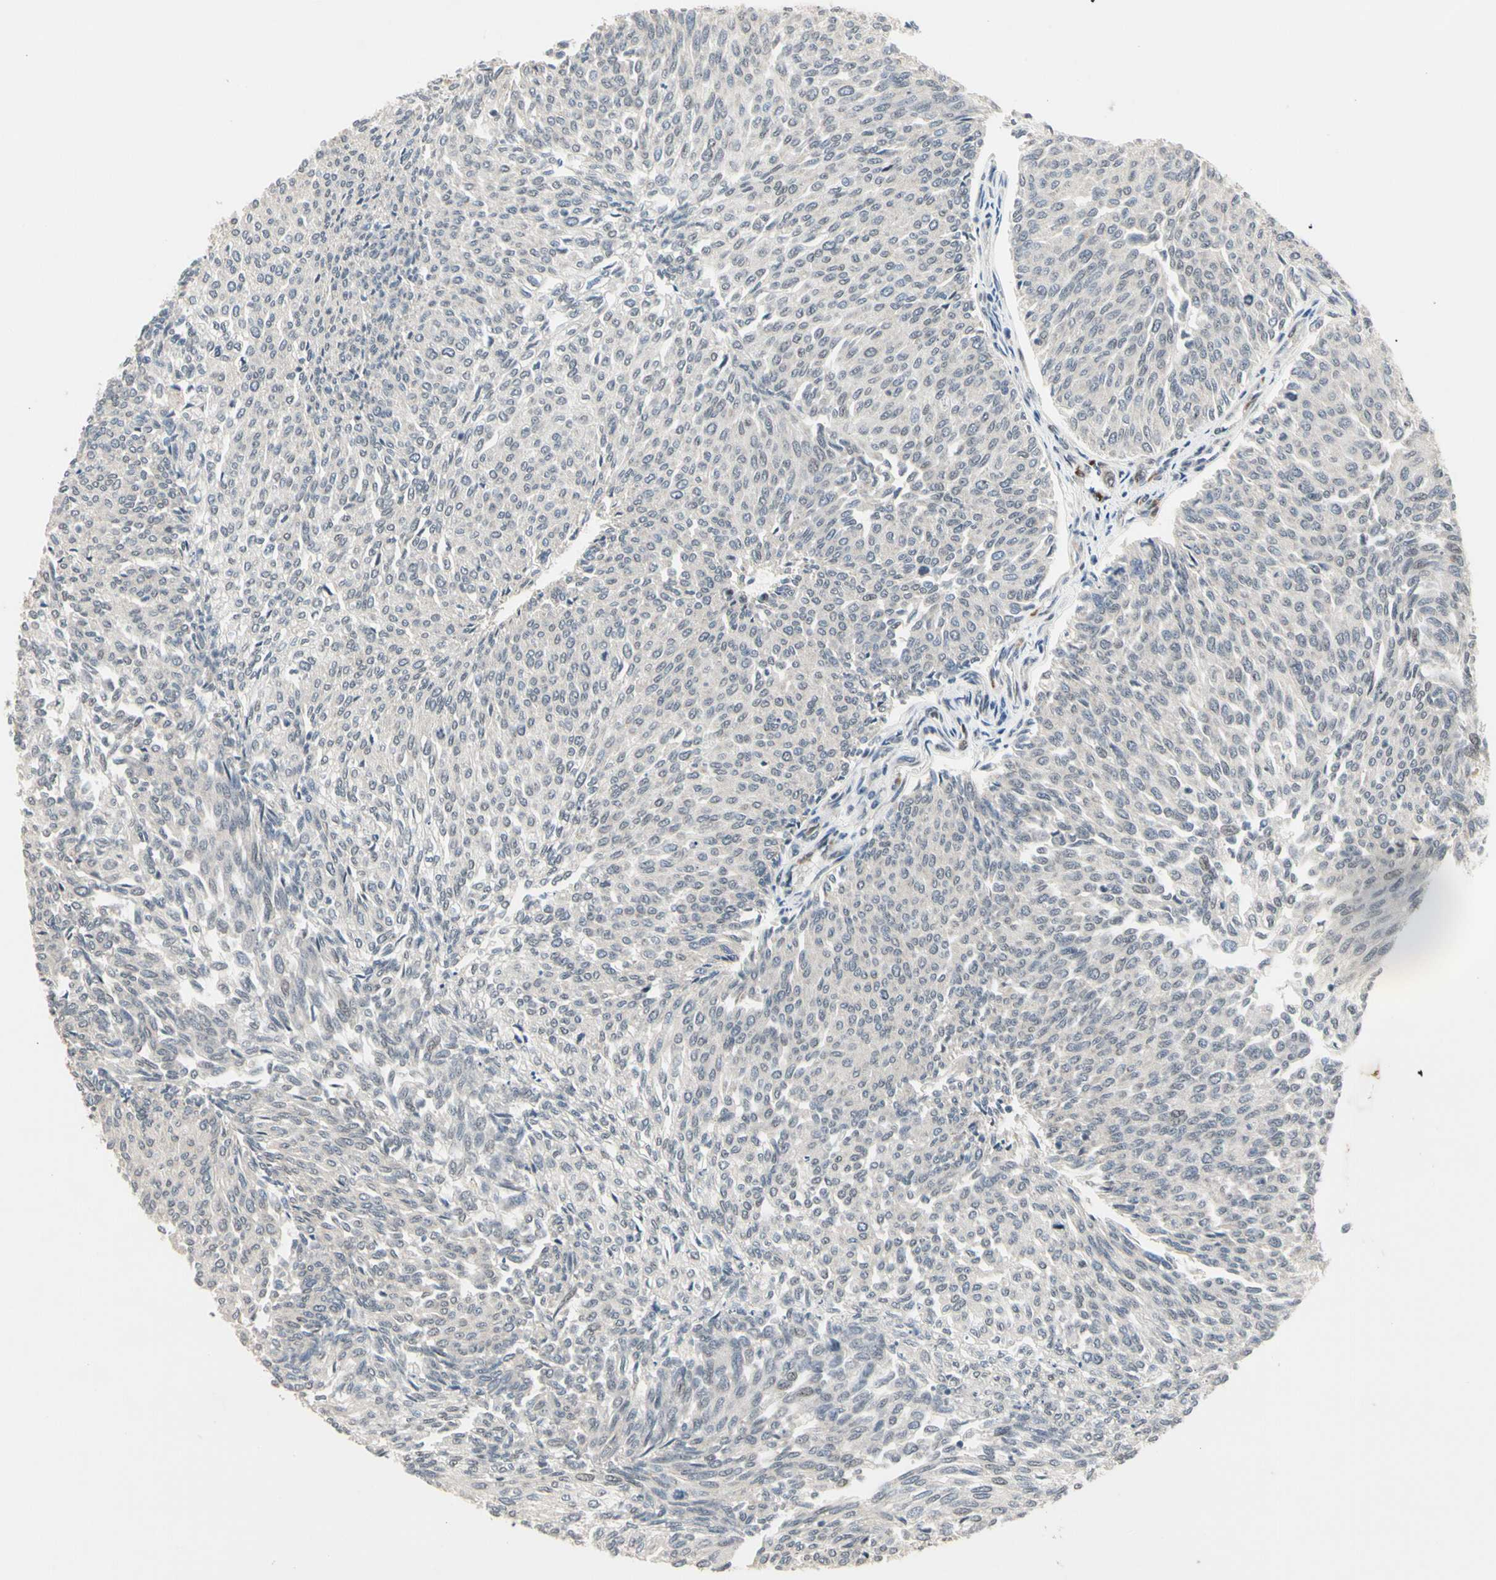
{"staining": {"intensity": "negative", "quantity": "none", "location": "none"}, "tissue": "urothelial cancer", "cell_type": "Tumor cells", "image_type": "cancer", "snomed": [{"axis": "morphology", "description": "Urothelial carcinoma, Low grade"}, {"axis": "topography", "description": "Urinary bladder"}], "caption": "Immunohistochemistry histopathology image of neoplastic tissue: human low-grade urothelial carcinoma stained with DAB (3,3'-diaminobenzidine) exhibits no significant protein staining in tumor cells. Nuclei are stained in blue.", "gene": "GREM1", "patient": {"sex": "female", "age": 79}}